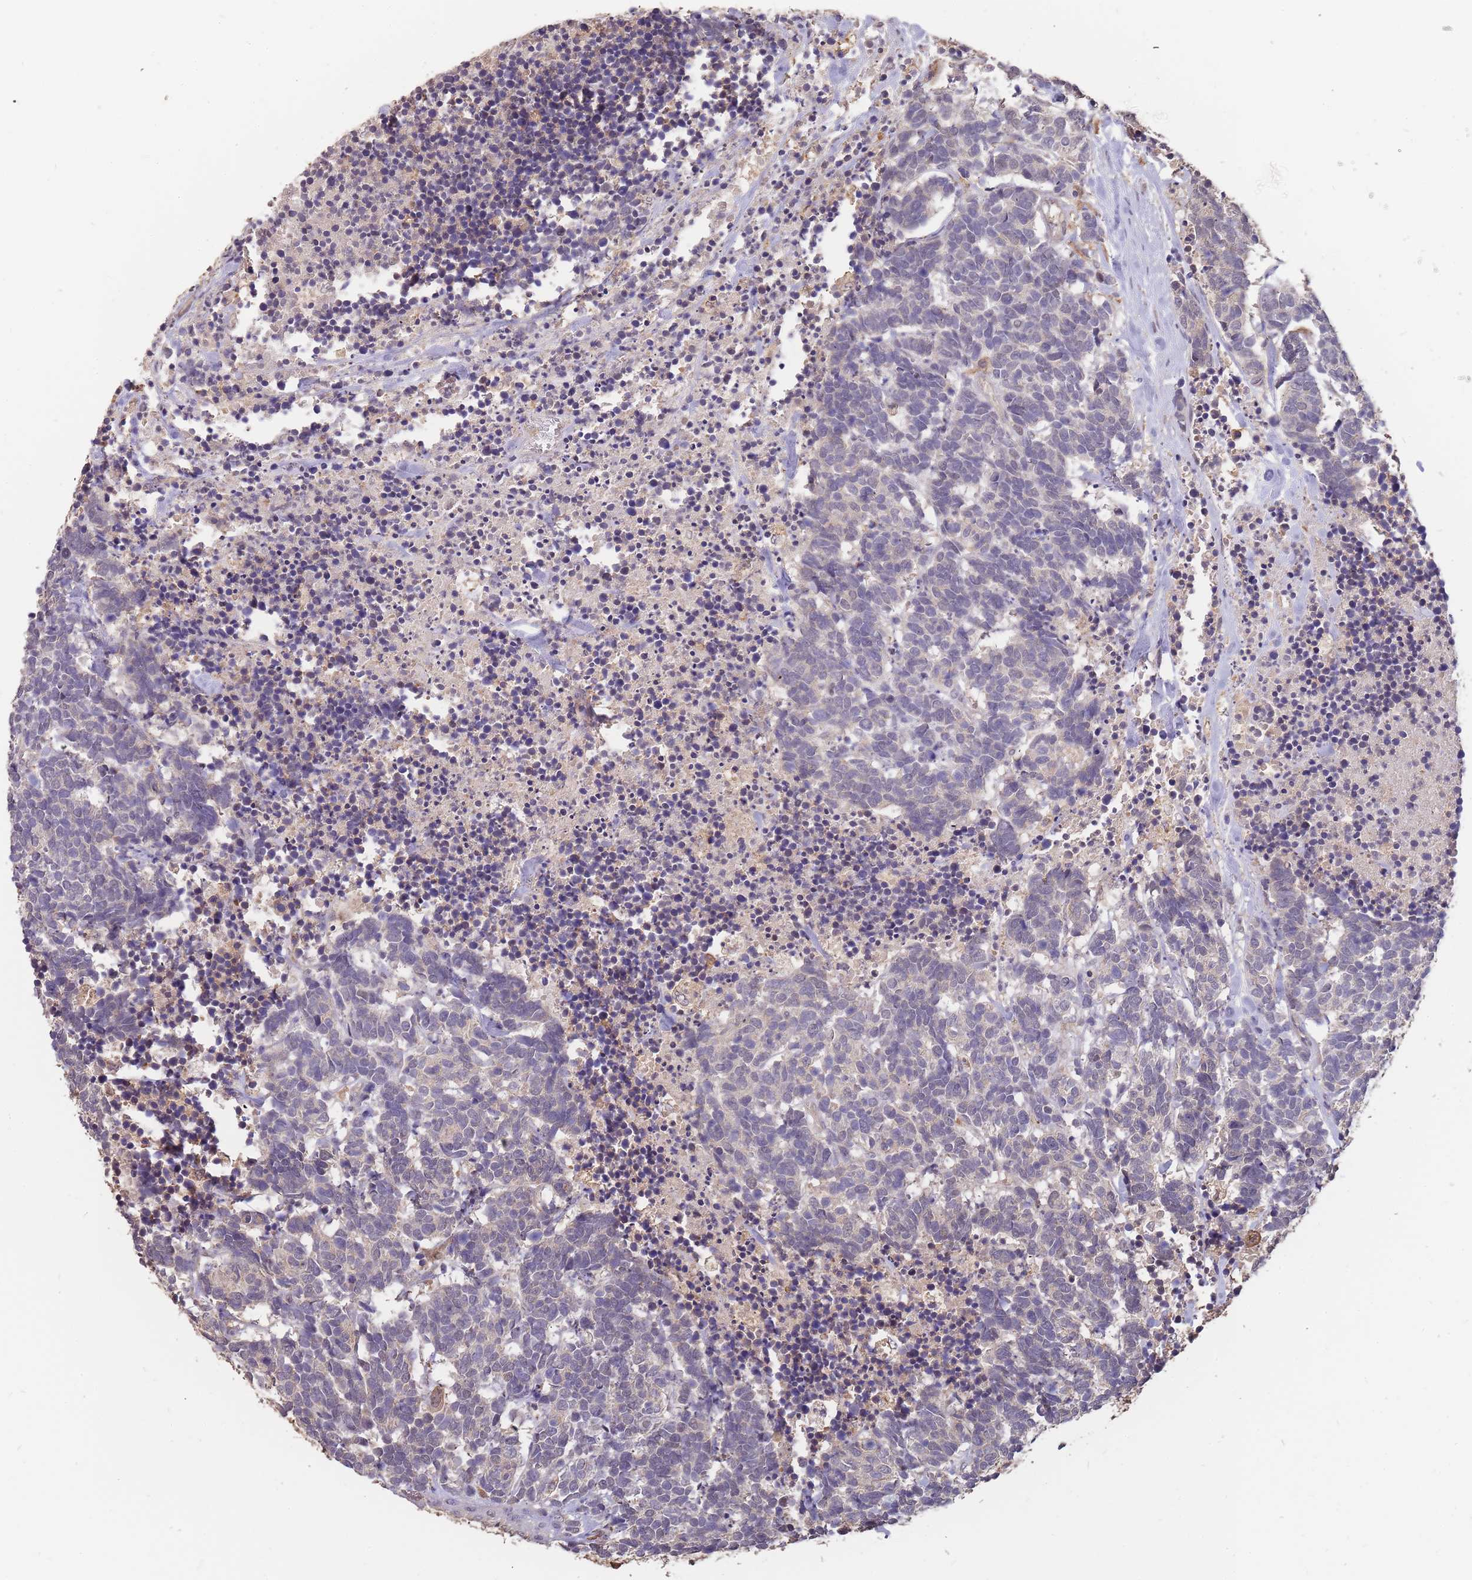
{"staining": {"intensity": "moderate", "quantity": "<25%", "location": "cytoplasmic/membranous,nuclear"}, "tissue": "carcinoid", "cell_type": "Tumor cells", "image_type": "cancer", "snomed": [{"axis": "morphology", "description": "Carcinoma, NOS"}, {"axis": "morphology", "description": "Carcinoid, malignant, NOS"}, {"axis": "topography", "description": "Urinary bladder"}], "caption": "A brown stain shows moderate cytoplasmic/membranous and nuclear positivity of a protein in carcinoid tumor cells. Using DAB (3,3'-diaminobenzidine) (brown) and hematoxylin (blue) stains, captured at high magnification using brightfield microscopy.", "gene": "CDKN2AIPNL", "patient": {"sex": "male", "age": 57}}